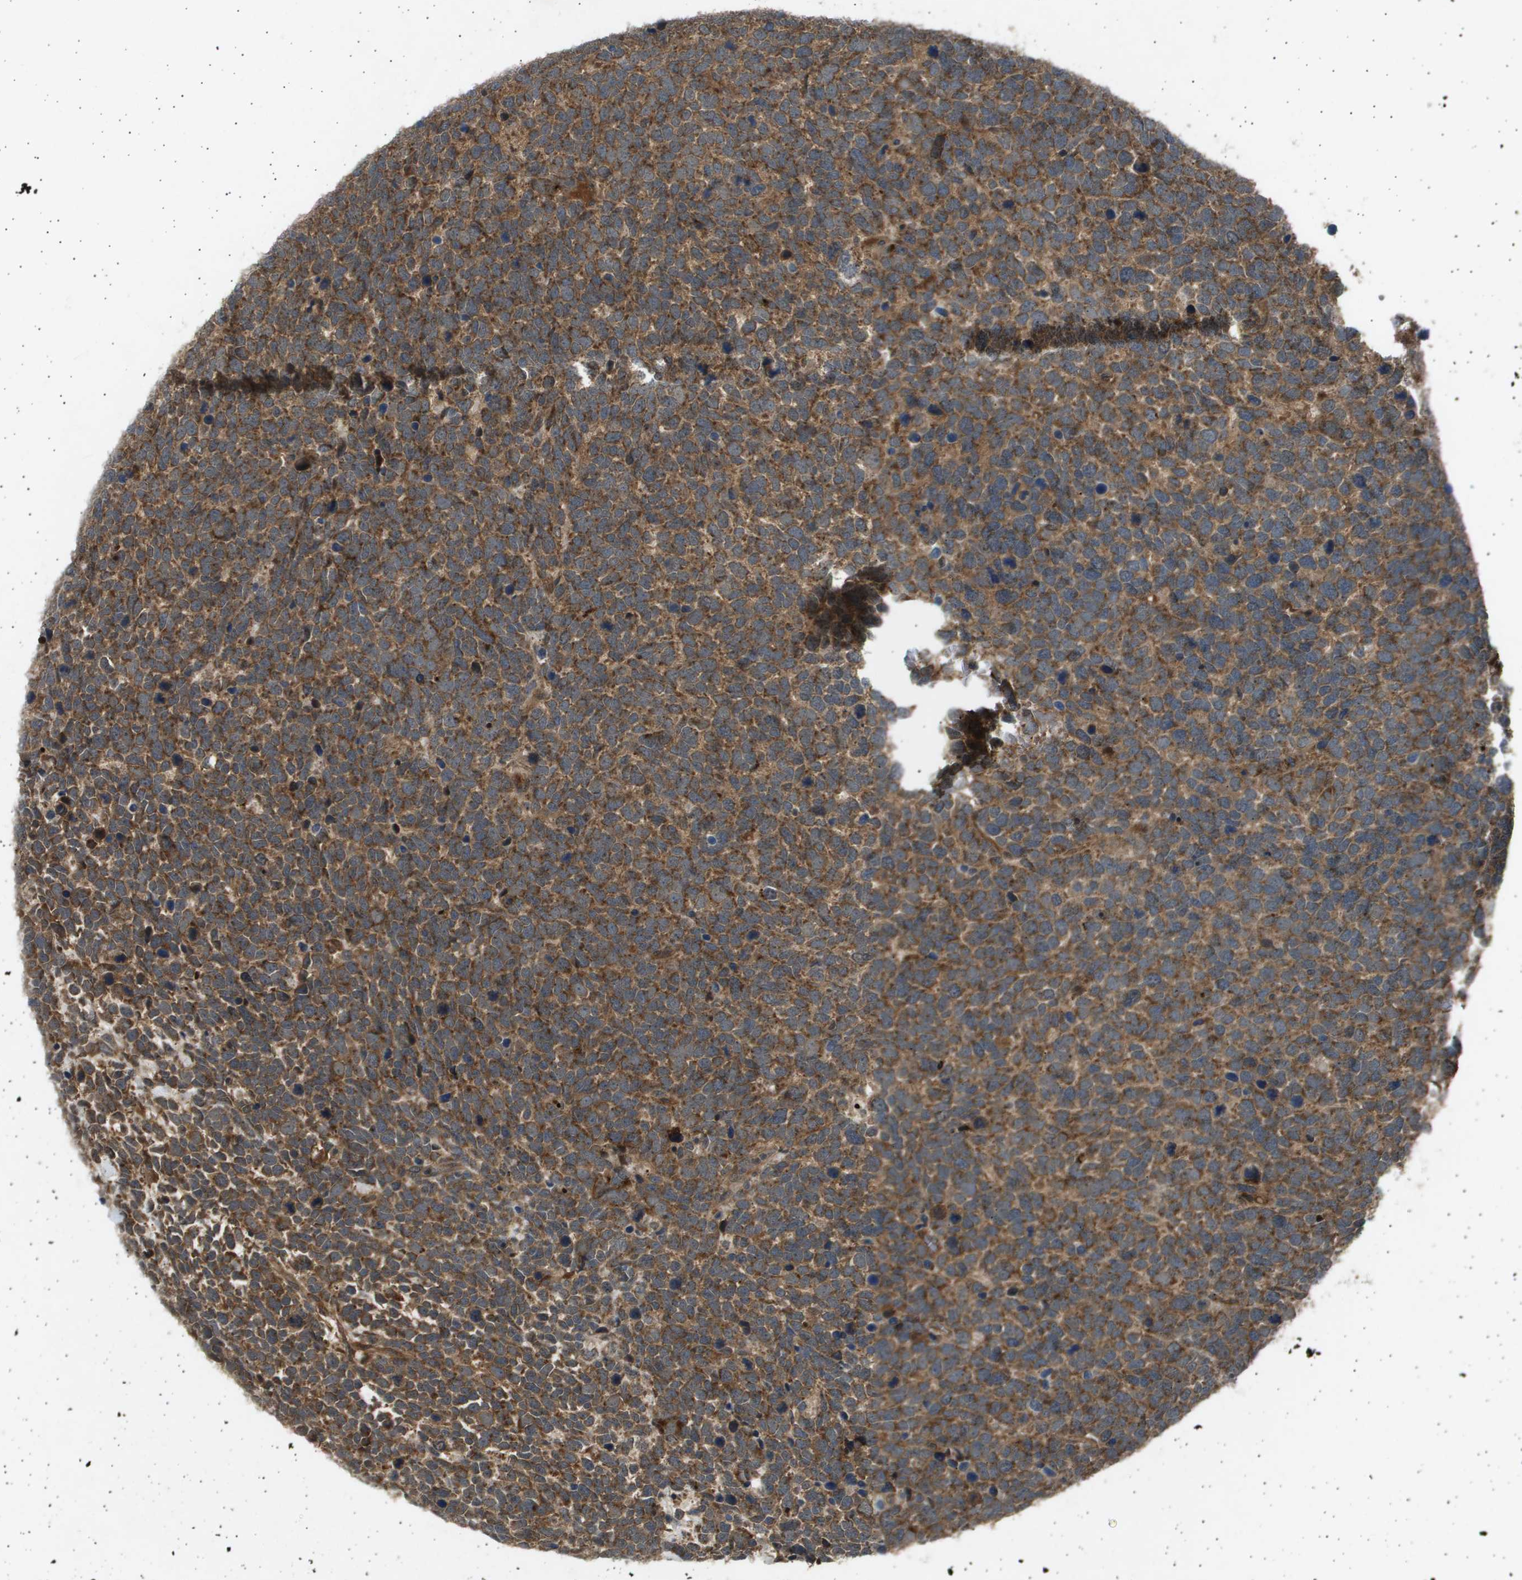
{"staining": {"intensity": "strong", "quantity": ">75%", "location": "cytoplasmic/membranous"}, "tissue": "urothelial cancer", "cell_type": "Tumor cells", "image_type": "cancer", "snomed": [{"axis": "morphology", "description": "Urothelial carcinoma, High grade"}, {"axis": "topography", "description": "Urinary bladder"}], "caption": "Urothelial carcinoma (high-grade) stained for a protein shows strong cytoplasmic/membranous positivity in tumor cells. Nuclei are stained in blue.", "gene": "TNRC6A", "patient": {"sex": "female", "age": 82}}